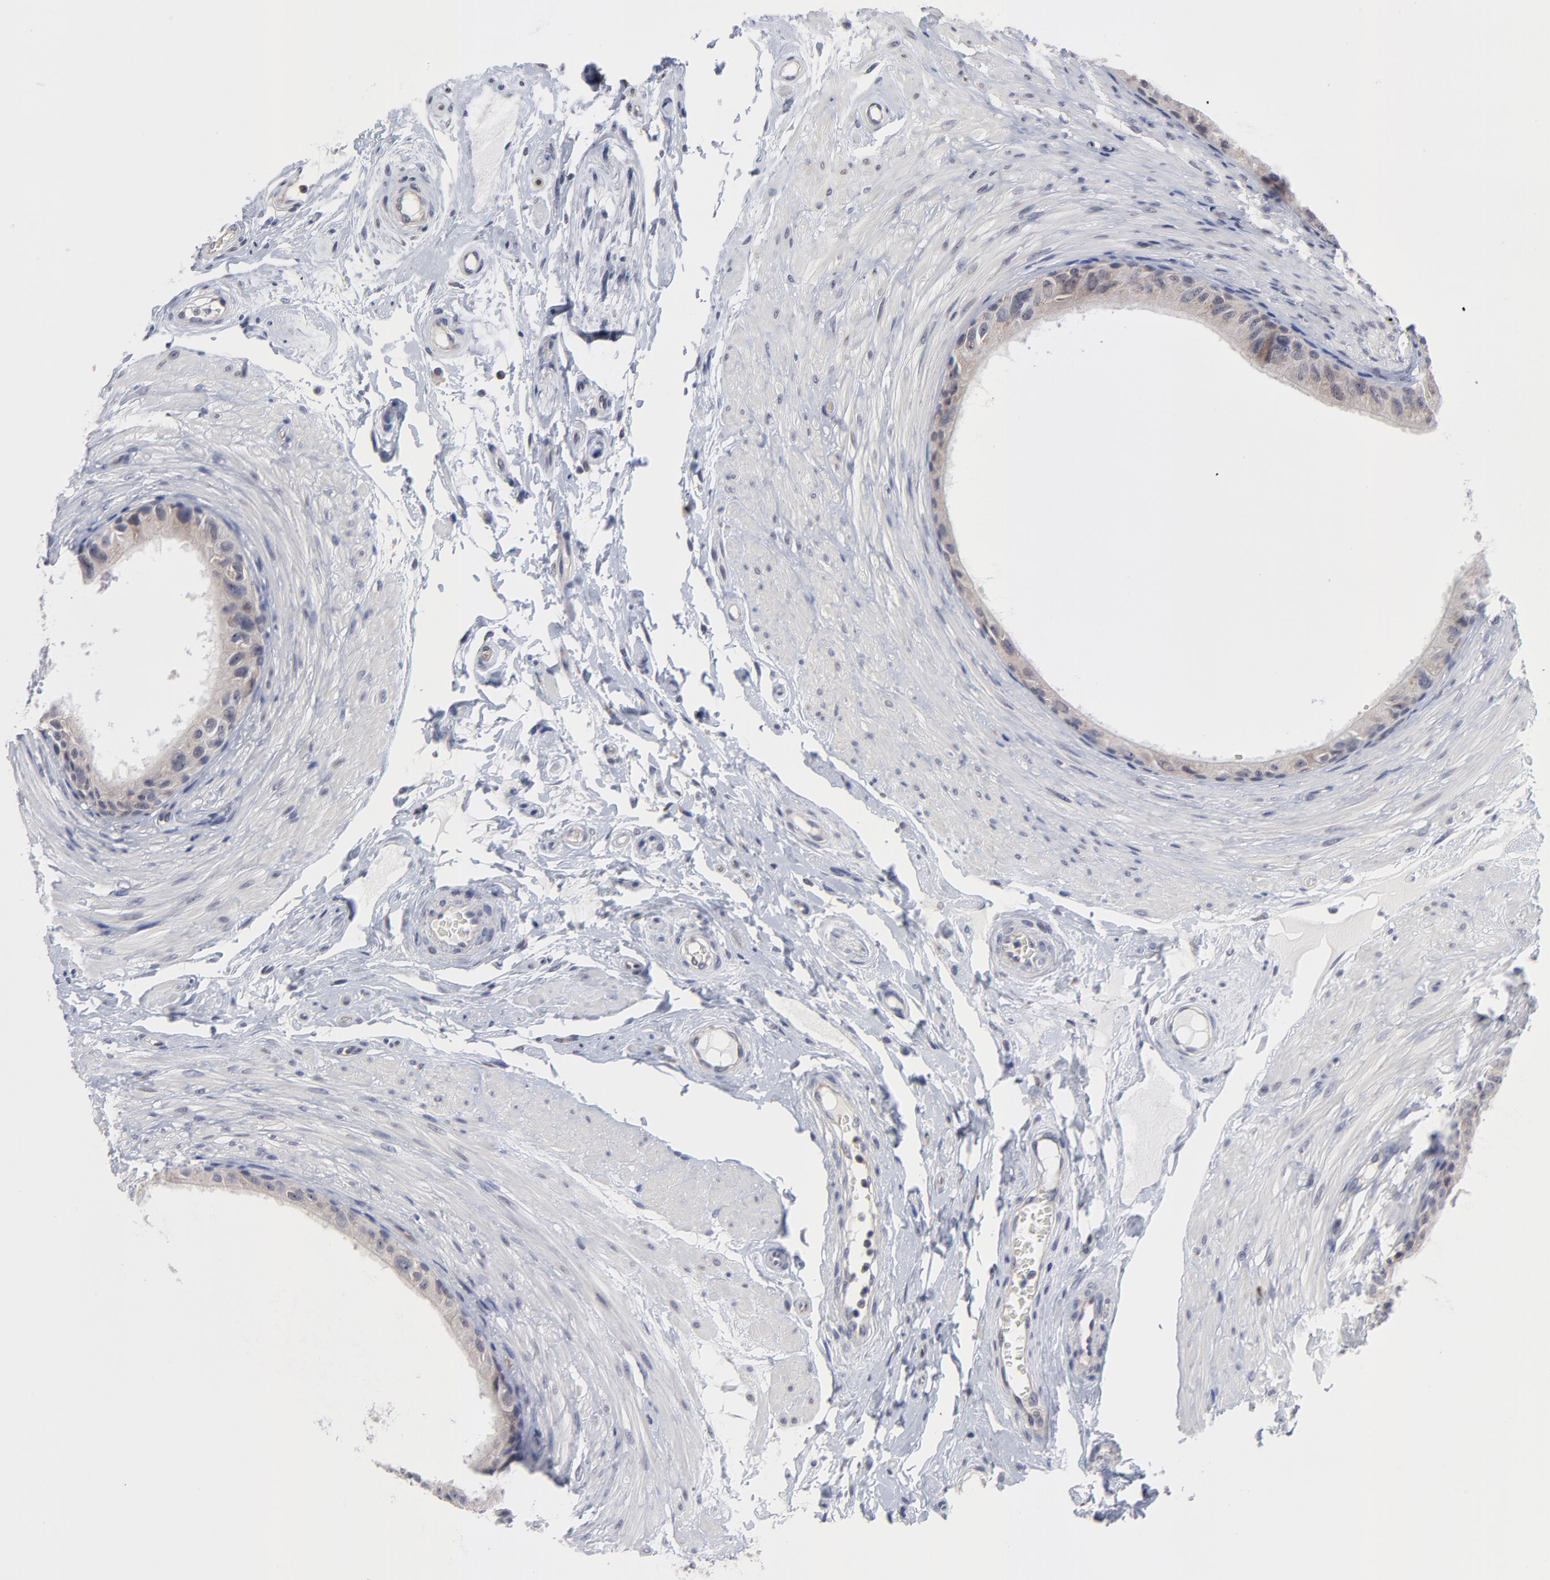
{"staining": {"intensity": "weak", "quantity": ">75%", "location": "cytoplasmic/membranous"}, "tissue": "epididymis", "cell_type": "Glandular cells", "image_type": "normal", "snomed": [{"axis": "morphology", "description": "Normal tissue, NOS"}, {"axis": "topography", "description": "Epididymis"}], "caption": "Immunohistochemical staining of normal human epididymis exhibits >75% levels of weak cytoplasmic/membranous protein positivity in about >75% of glandular cells.", "gene": "ZNF157", "patient": {"sex": "male", "age": 68}}